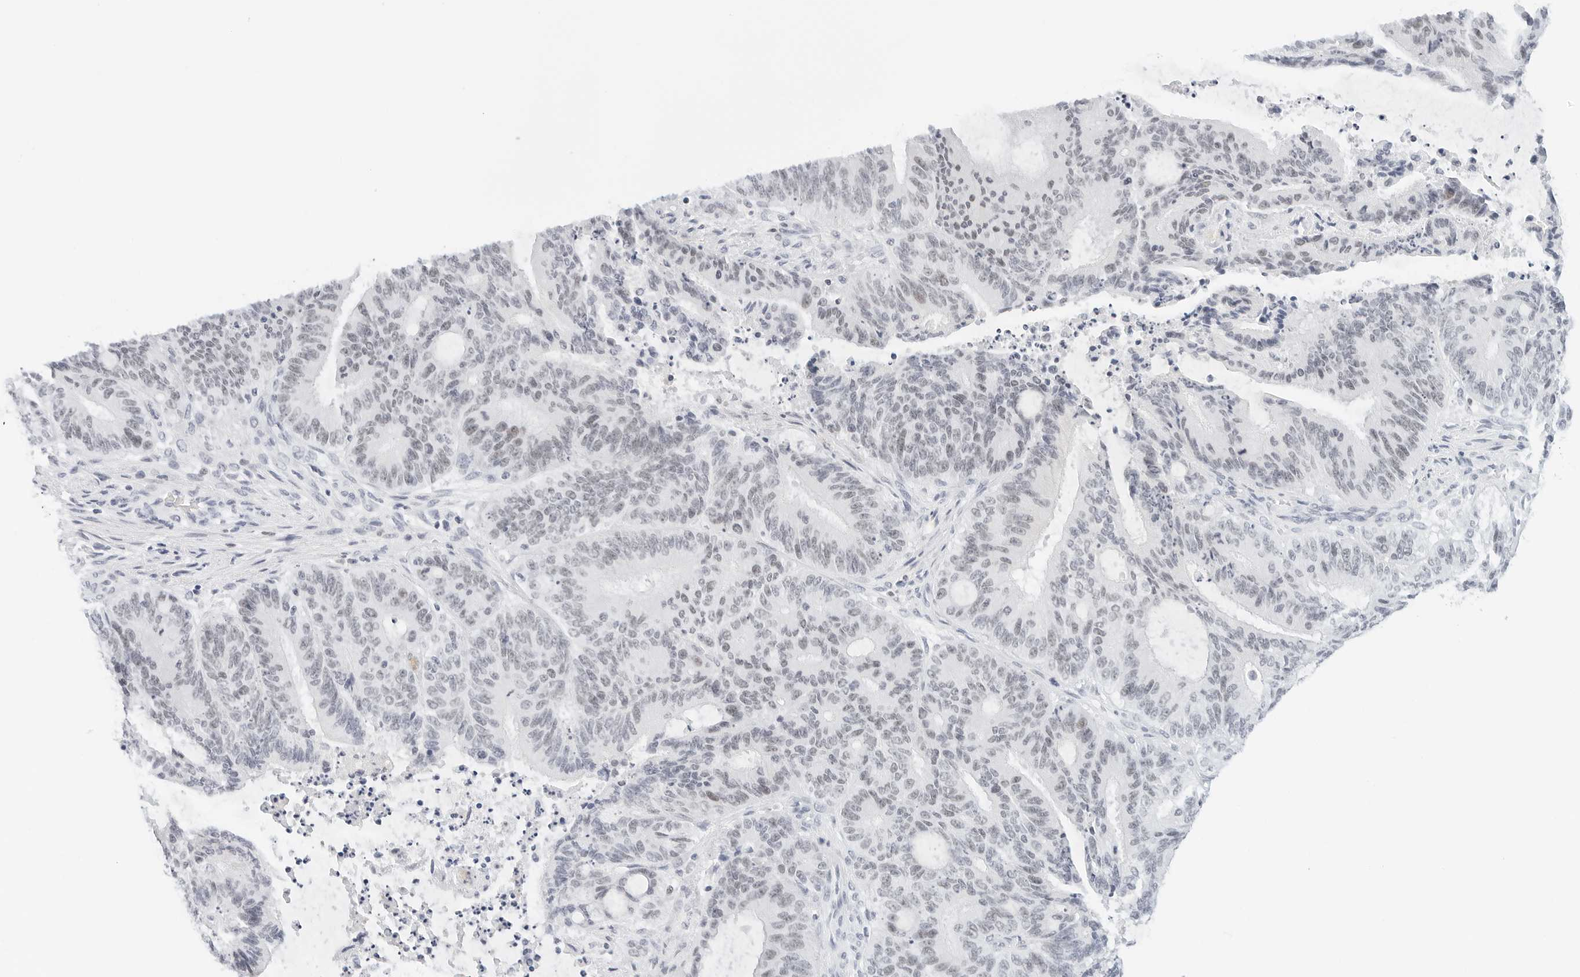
{"staining": {"intensity": "negative", "quantity": "none", "location": "none"}, "tissue": "liver cancer", "cell_type": "Tumor cells", "image_type": "cancer", "snomed": [{"axis": "morphology", "description": "Normal tissue, NOS"}, {"axis": "morphology", "description": "Cholangiocarcinoma"}, {"axis": "topography", "description": "Liver"}, {"axis": "topography", "description": "Peripheral nerve tissue"}], "caption": "High magnification brightfield microscopy of liver cancer stained with DAB (3,3'-diaminobenzidine) (brown) and counterstained with hematoxylin (blue): tumor cells show no significant positivity.", "gene": "CD22", "patient": {"sex": "female", "age": 73}}